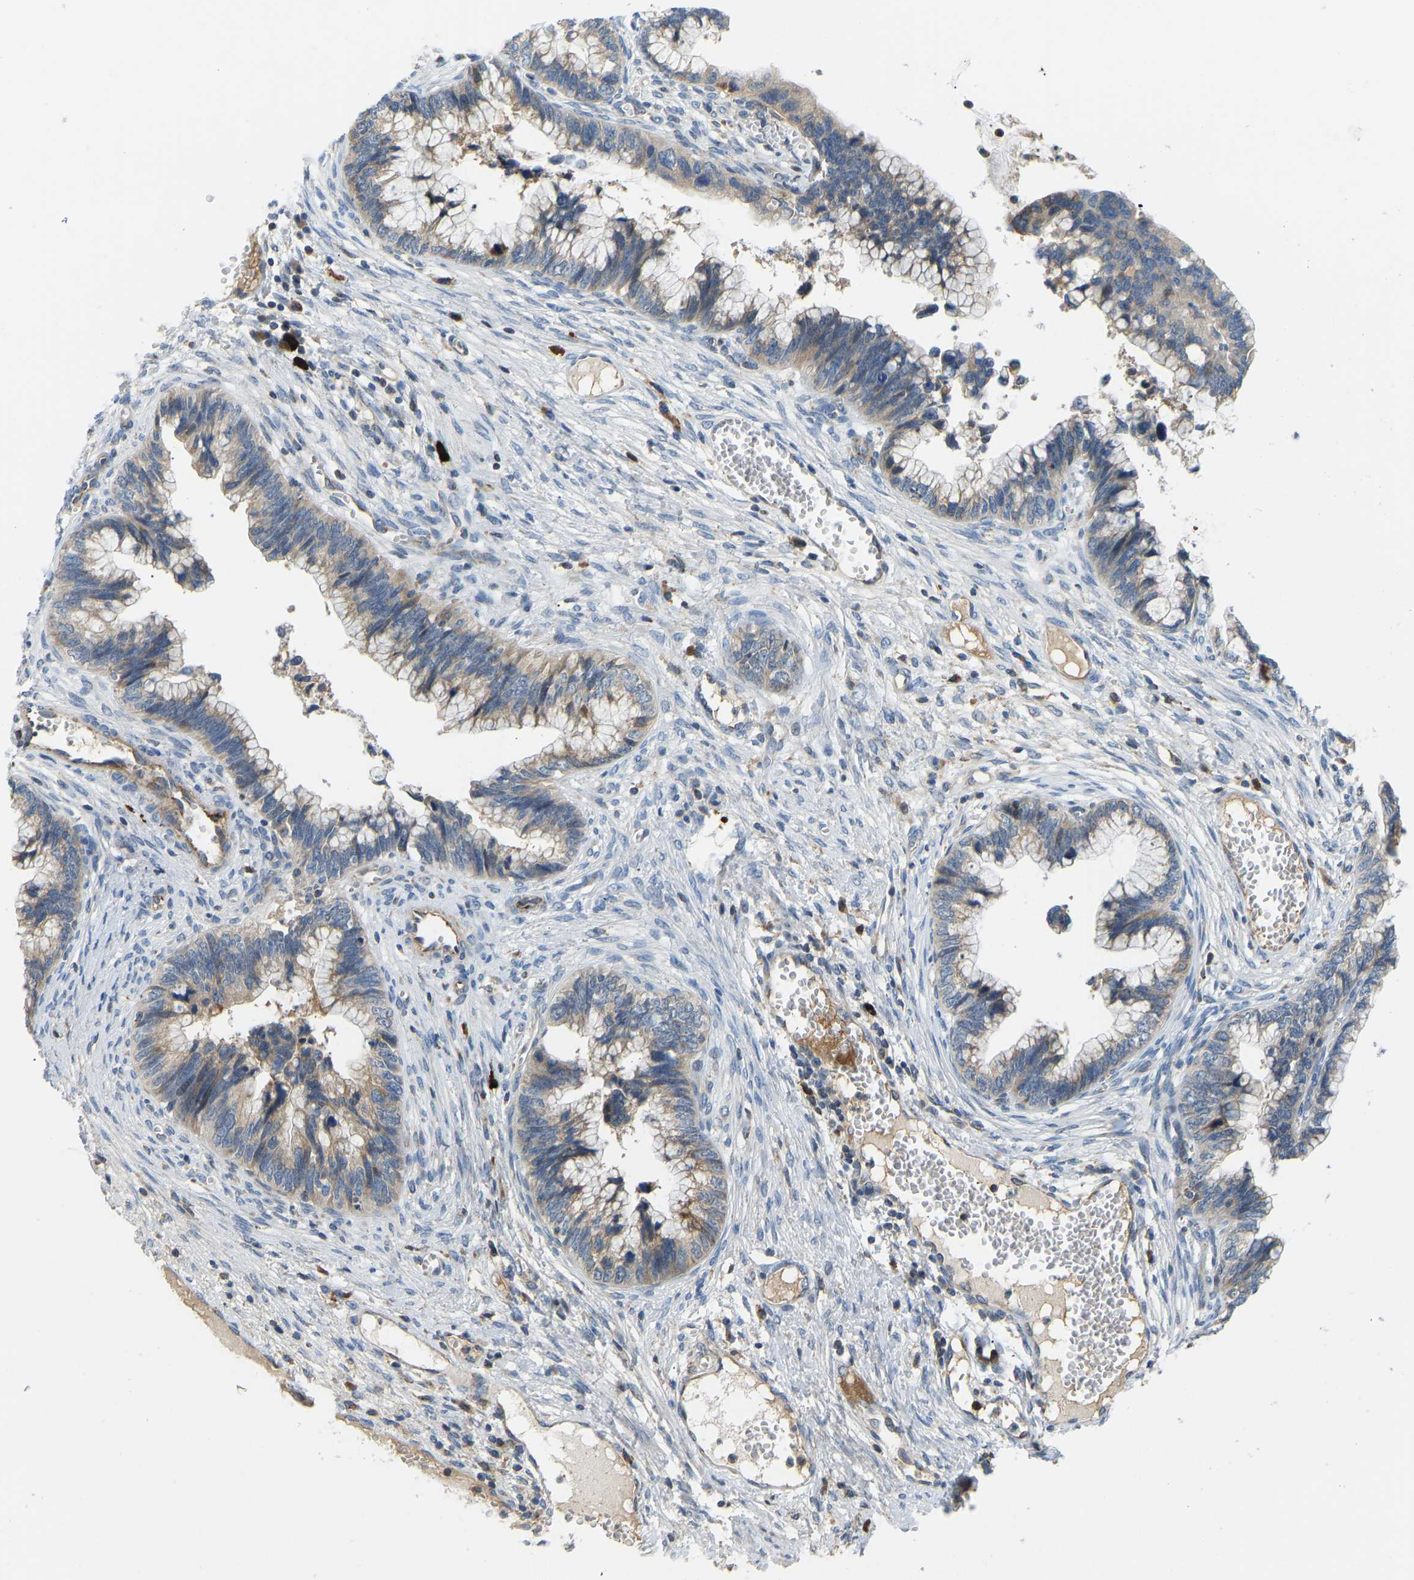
{"staining": {"intensity": "weak", "quantity": ">75%", "location": "cytoplasmic/membranous"}, "tissue": "cervical cancer", "cell_type": "Tumor cells", "image_type": "cancer", "snomed": [{"axis": "morphology", "description": "Adenocarcinoma, NOS"}, {"axis": "topography", "description": "Cervix"}], "caption": "About >75% of tumor cells in cervical adenocarcinoma display weak cytoplasmic/membranous protein positivity as visualized by brown immunohistochemical staining.", "gene": "RBP1", "patient": {"sex": "female", "age": 44}}